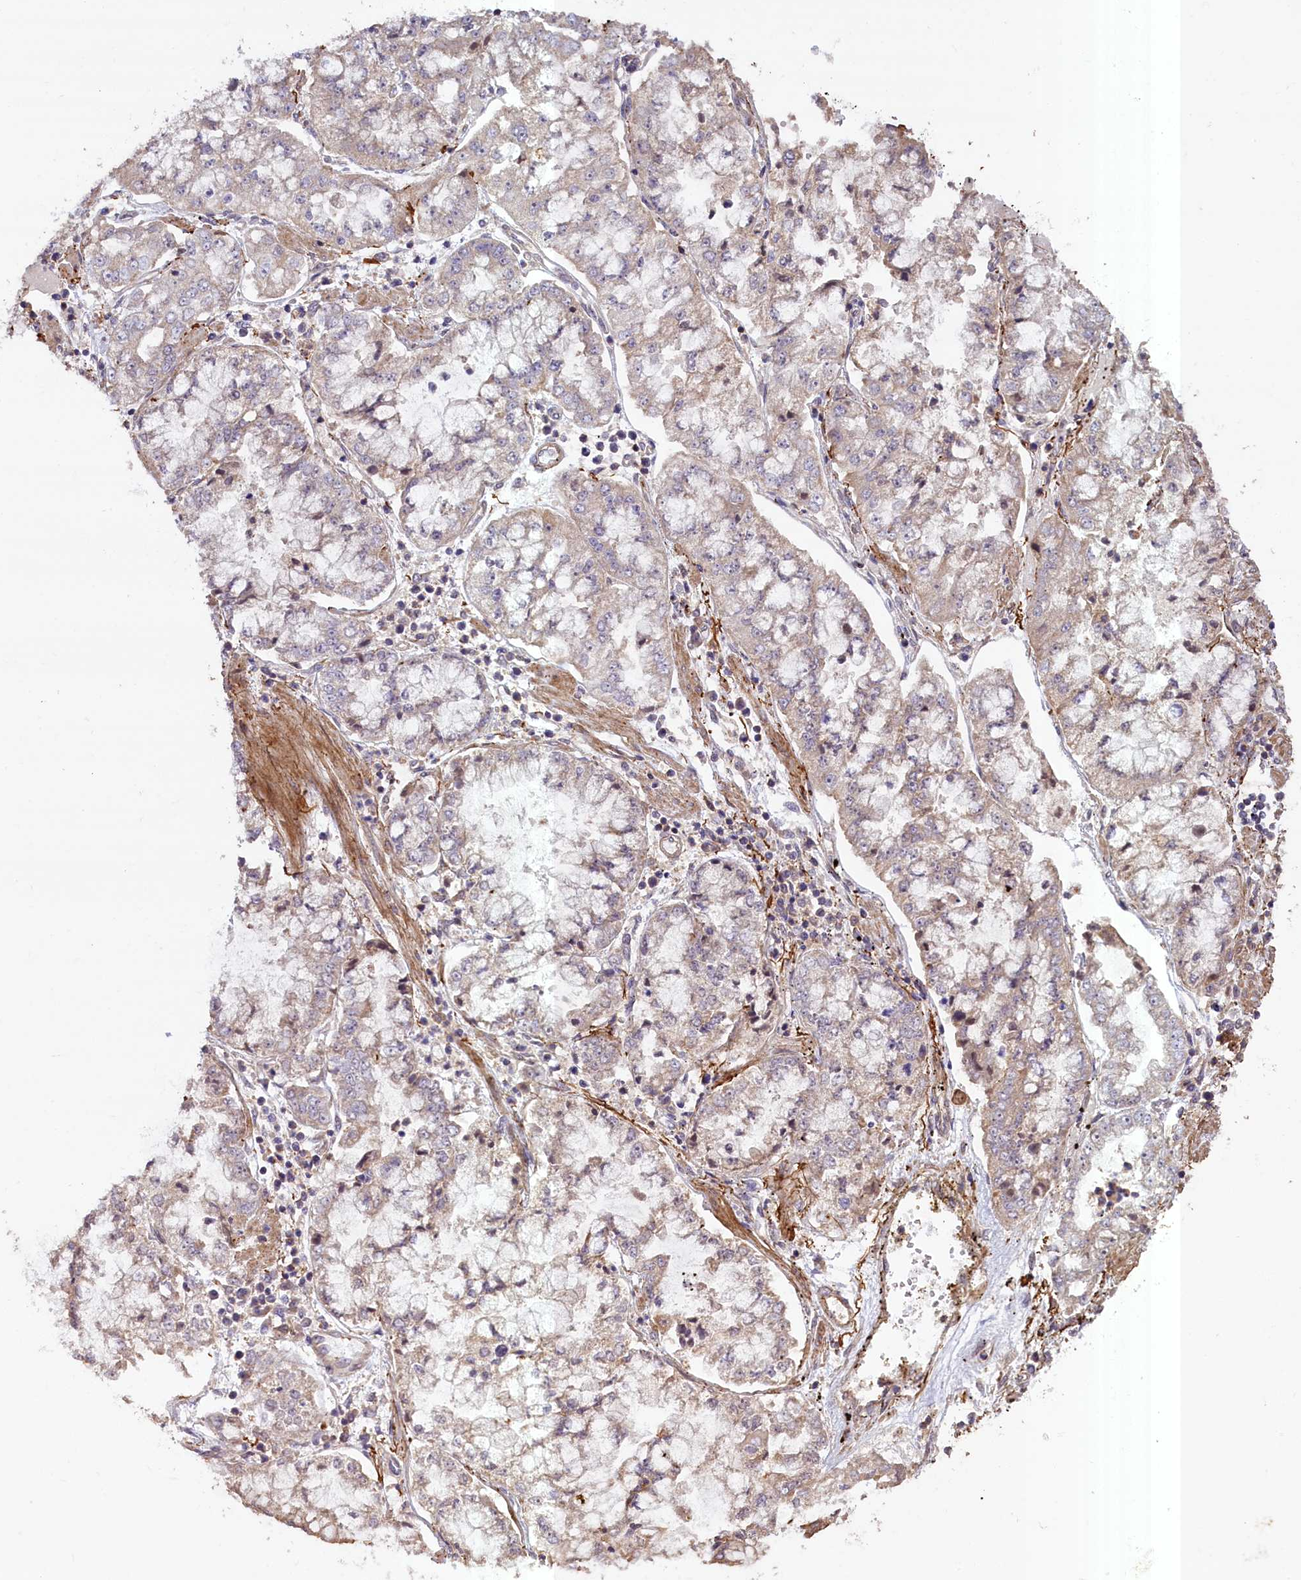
{"staining": {"intensity": "weak", "quantity": "<25%", "location": "cytoplasmic/membranous"}, "tissue": "stomach cancer", "cell_type": "Tumor cells", "image_type": "cancer", "snomed": [{"axis": "morphology", "description": "Adenocarcinoma, NOS"}, {"axis": "topography", "description": "Stomach"}], "caption": "Image shows no significant protein expression in tumor cells of stomach cancer (adenocarcinoma).", "gene": "FUZ", "patient": {"sex": "male", "age": 76}}